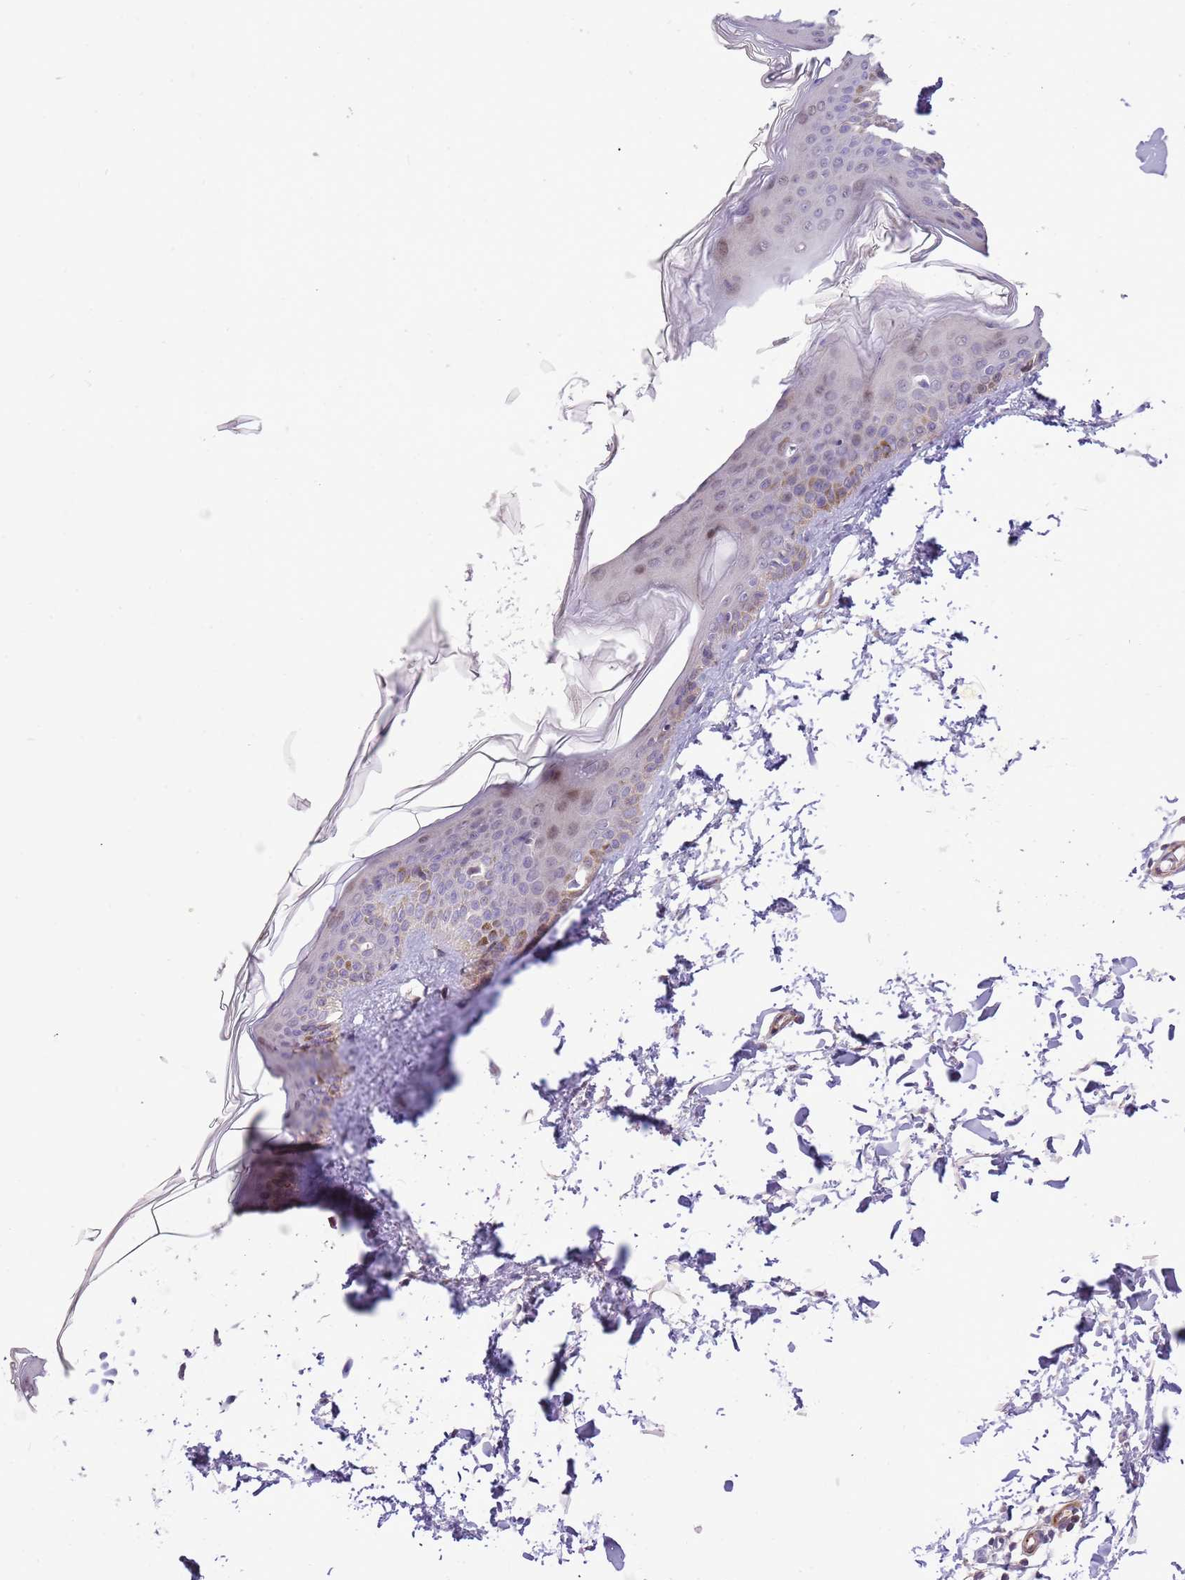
{"staining": {"intensity": "negative", "quantity": "none", "location": "none"}, "tissue": "skin", "cell_type": "Fibroblasts", "image_type": "normal", "snomed": [{"axis": "morphology", "description": "Normal tissue, NOS"}, {"axis": "topography", "description": "Skin"}], "caption": "DAB immunohistochemical staining of unremarkable human skin displays no significant positivity in fibroblasts.", "gene": "MAGEF1", "patient": {"sex": "female", "age": 58}}